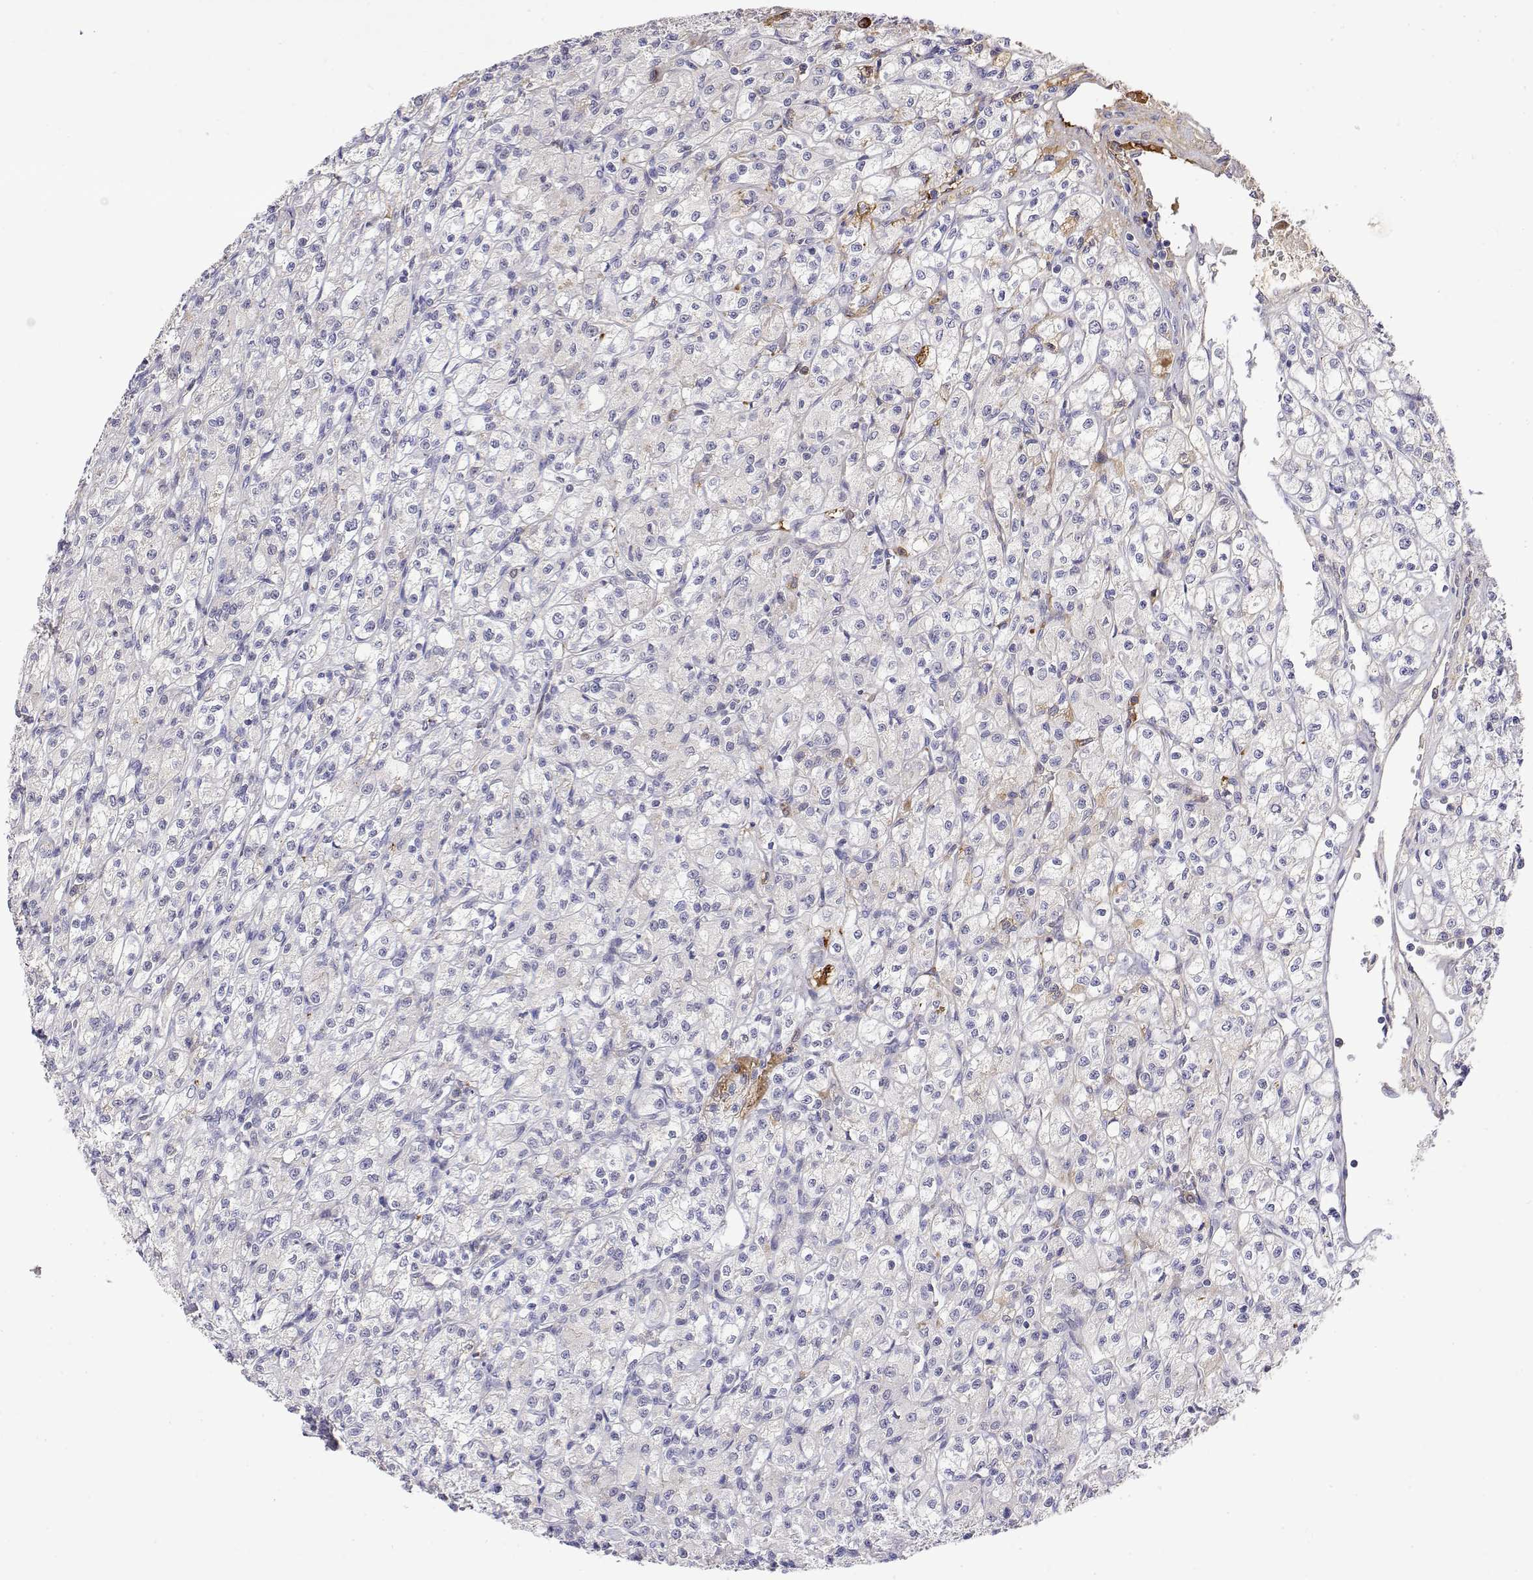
{"staining": {"intensity": "negative", "quantity": "none", "location": "none"}, "tissue": "renal cancer", "cell_type": "Tumor cells", "image_type": "cancer", "snomed": [{"axis": "morphology", "description": "Adenocarcinoma, NOS"}, {"axis": "topography", "description": "Kidney"}], "caption": "Tumor cells show no significant protein positivity in renal cancer (adenocarcinoma).", "gene": "GGACT", "patient": {"sex": "female", "age": 70}}